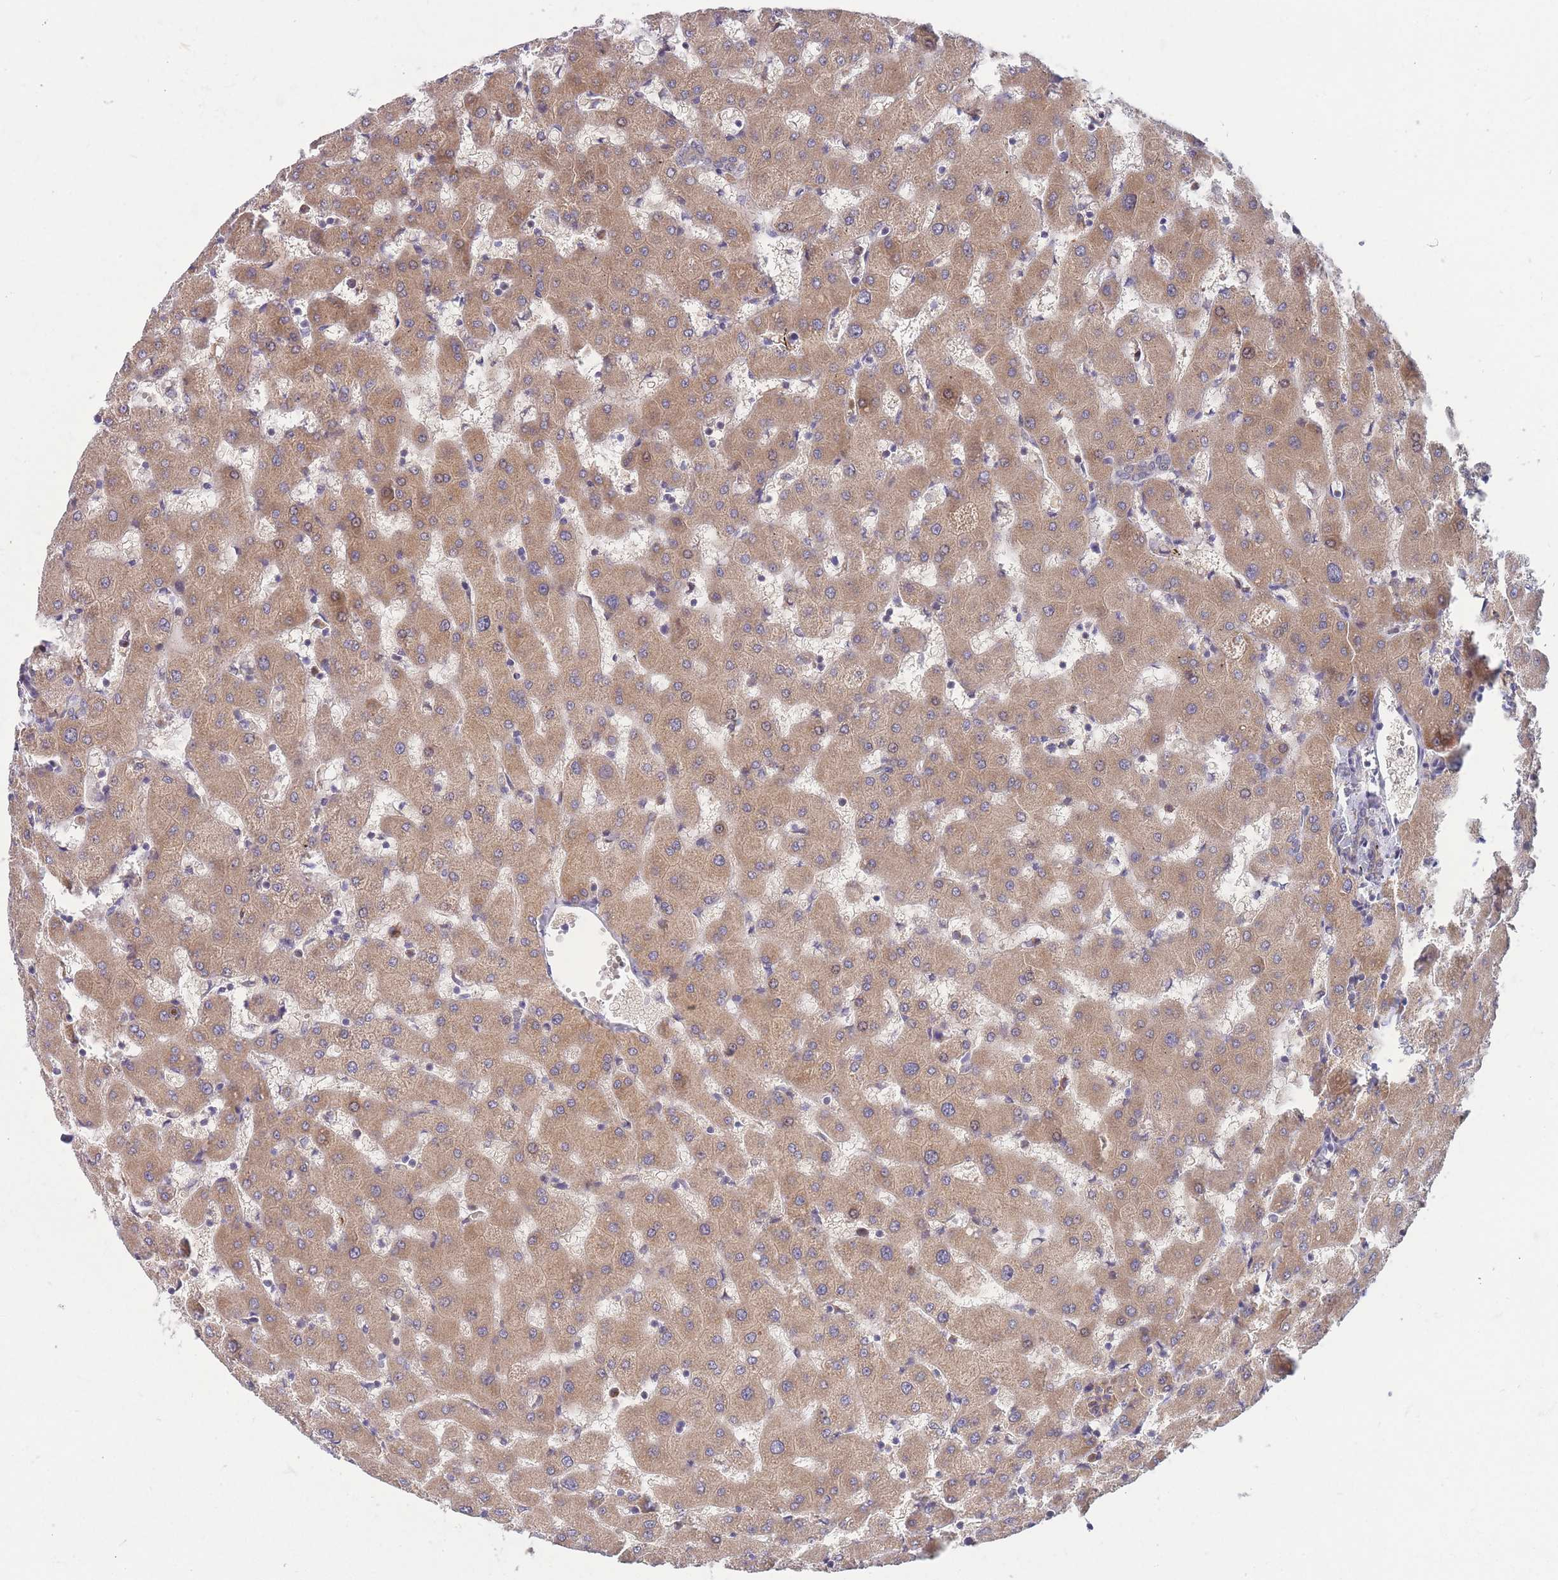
{"staining": {"intensity": "weak", "quantity": "<25%", "location": "cytoplasmic/membranous"}, "tissue": "liver", "cell_type": "Cholangiocytes", "image_type": "normal", "snomed": [{"axis": "morphology", "description": "Normal tissue, NOS"}, {"axis": "topography", "description": "Liver"}], "caption": "IHC of unremarkable human liver reveals no staining in cholangiocytes.", "gene": "TMEM131L", "patient": {"sex": "female", "age": 63}}